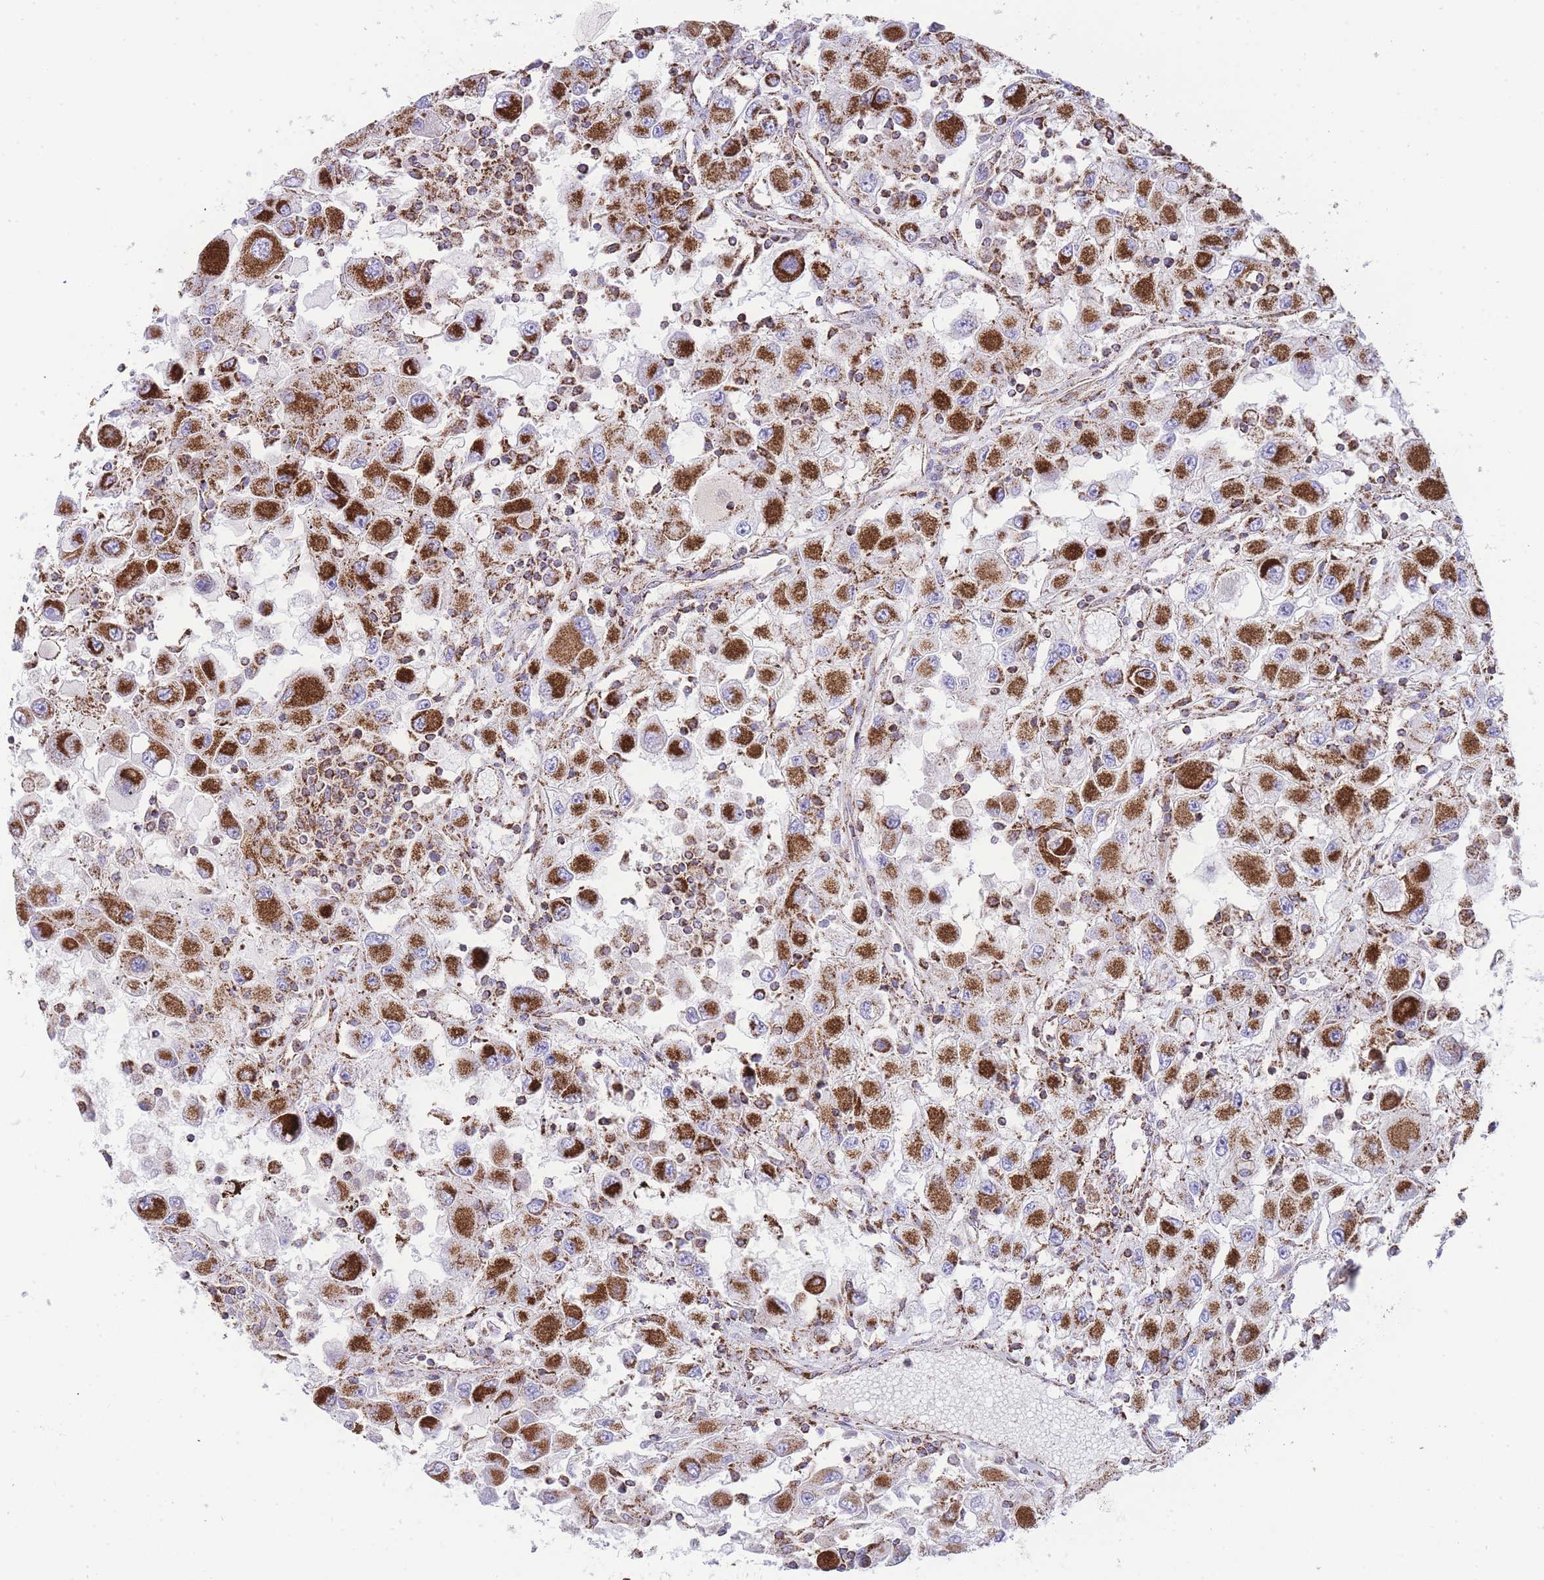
{"staining": {"intensity": "strong", "quantity": ">75%", "location": "cytoplasmic/membranous"}, "tissue": "renal cancer", "cell_type": "Tumor cells", "image_type": "cancer", "snomed": [{"axis": "morphology", "description": "Adenocarcinoma, NOS"}, {"axis": "topography", "description": "Kidney"}], "caption": "Protein positivity by immunohistochemistry (IHC) shows strong cytoplasmic/membranous staining in approximately >75% of tumor cells in renal cancer.", "gene": "GSTM1", "patient": {"sex": "female", "age": 67}}